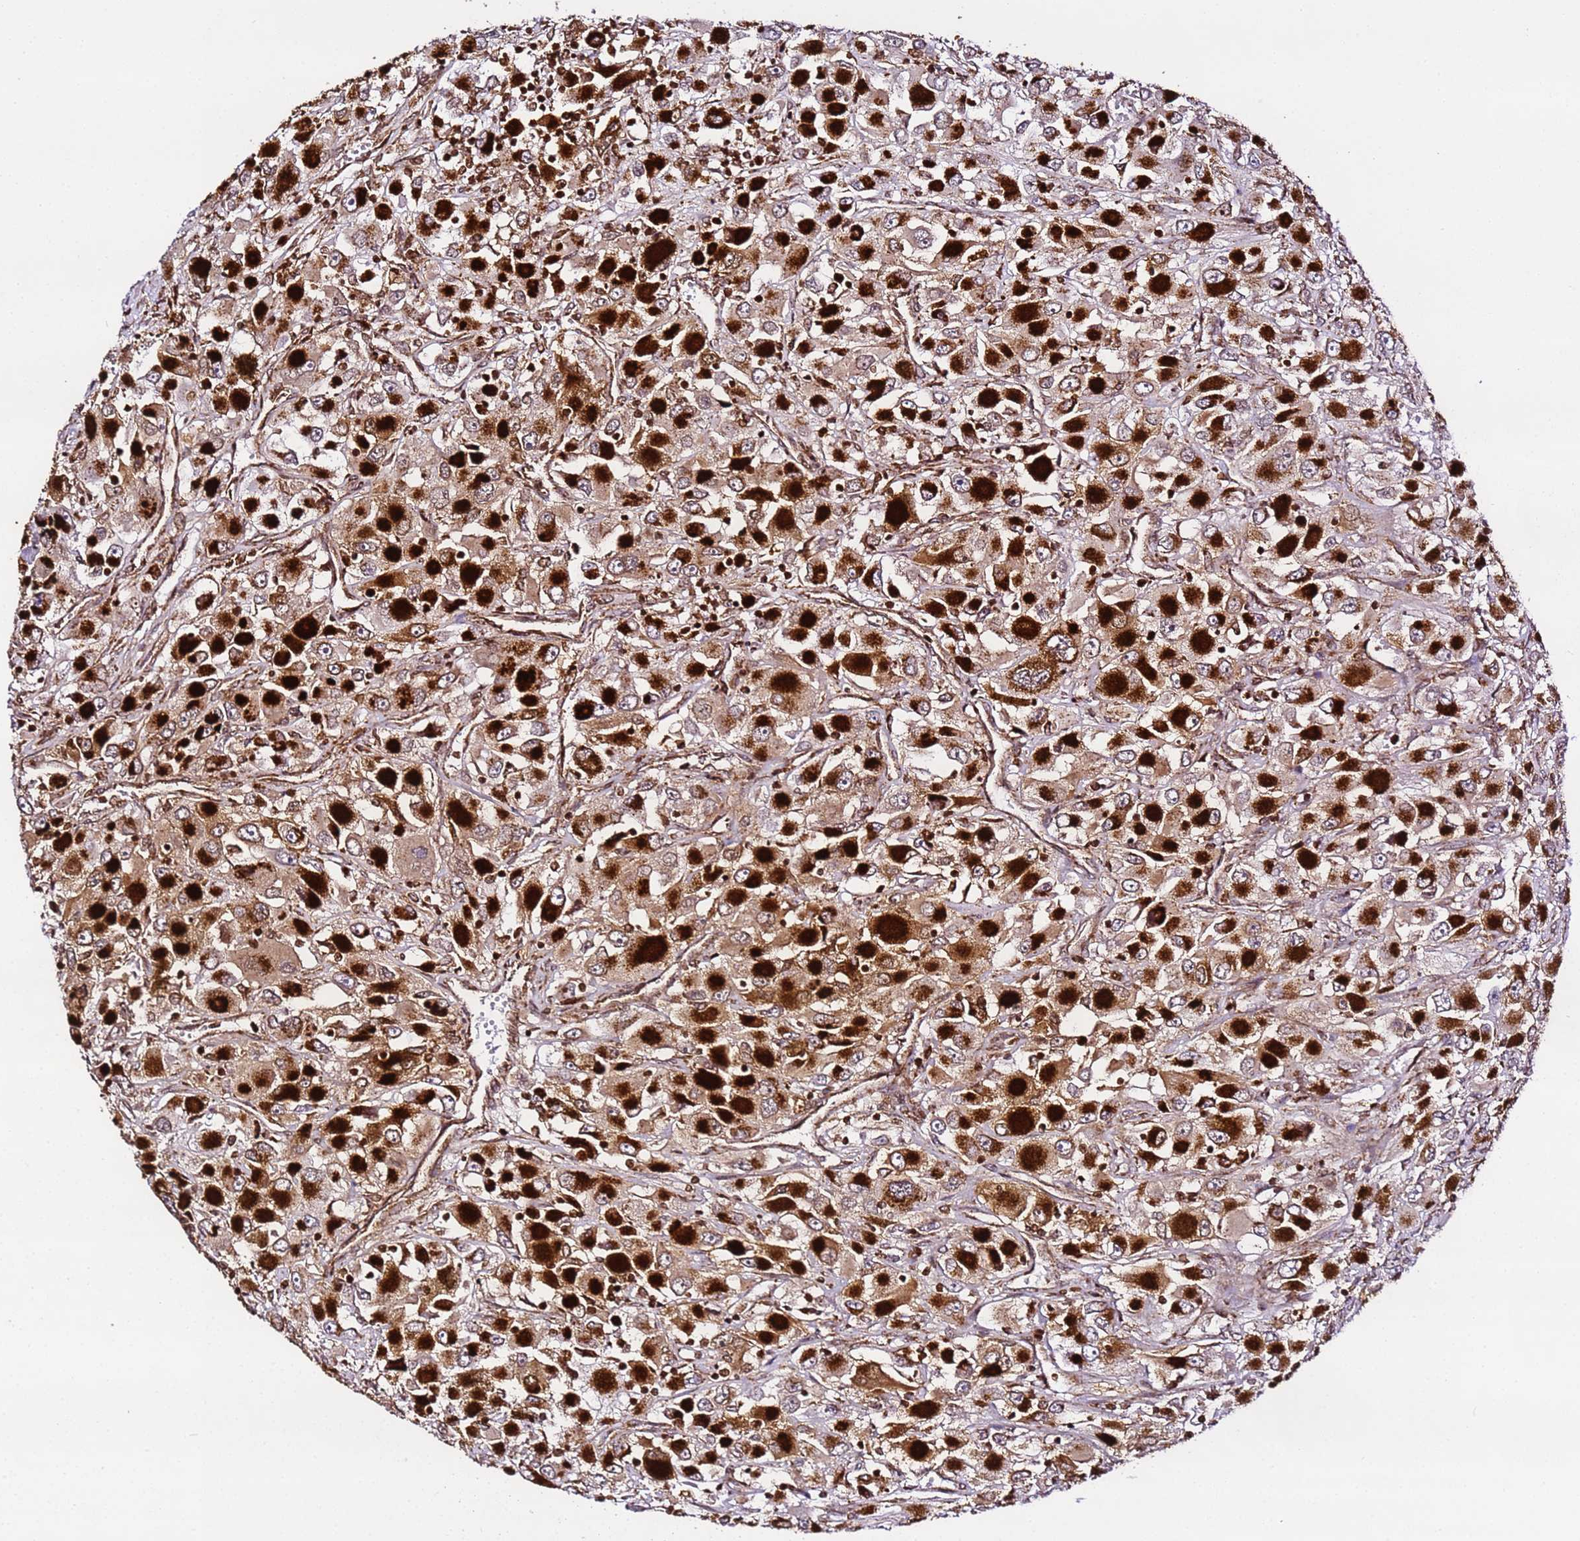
{"staining": {"intensity": "strong", "quantity": ">75%", "location": "cytoplasmic/membranous"}, "tissue": "renal cancer", "cell_type": "Tumor cells", "image_type": "cancer", "snomed": [{"axis": "morphology", "description": "Adenocarcinoma, NOS"}, {"axis": "topography", "description": "Kidney"}], "caption": "Protein expression analysis of renal cancer (adenocarcinoma) demonstrates strong cytoplasmic/membranous expression in approximately >75% of tumor cells.", "gene": "HSPE1", "patient": {"sex": "female", "age": 52}}